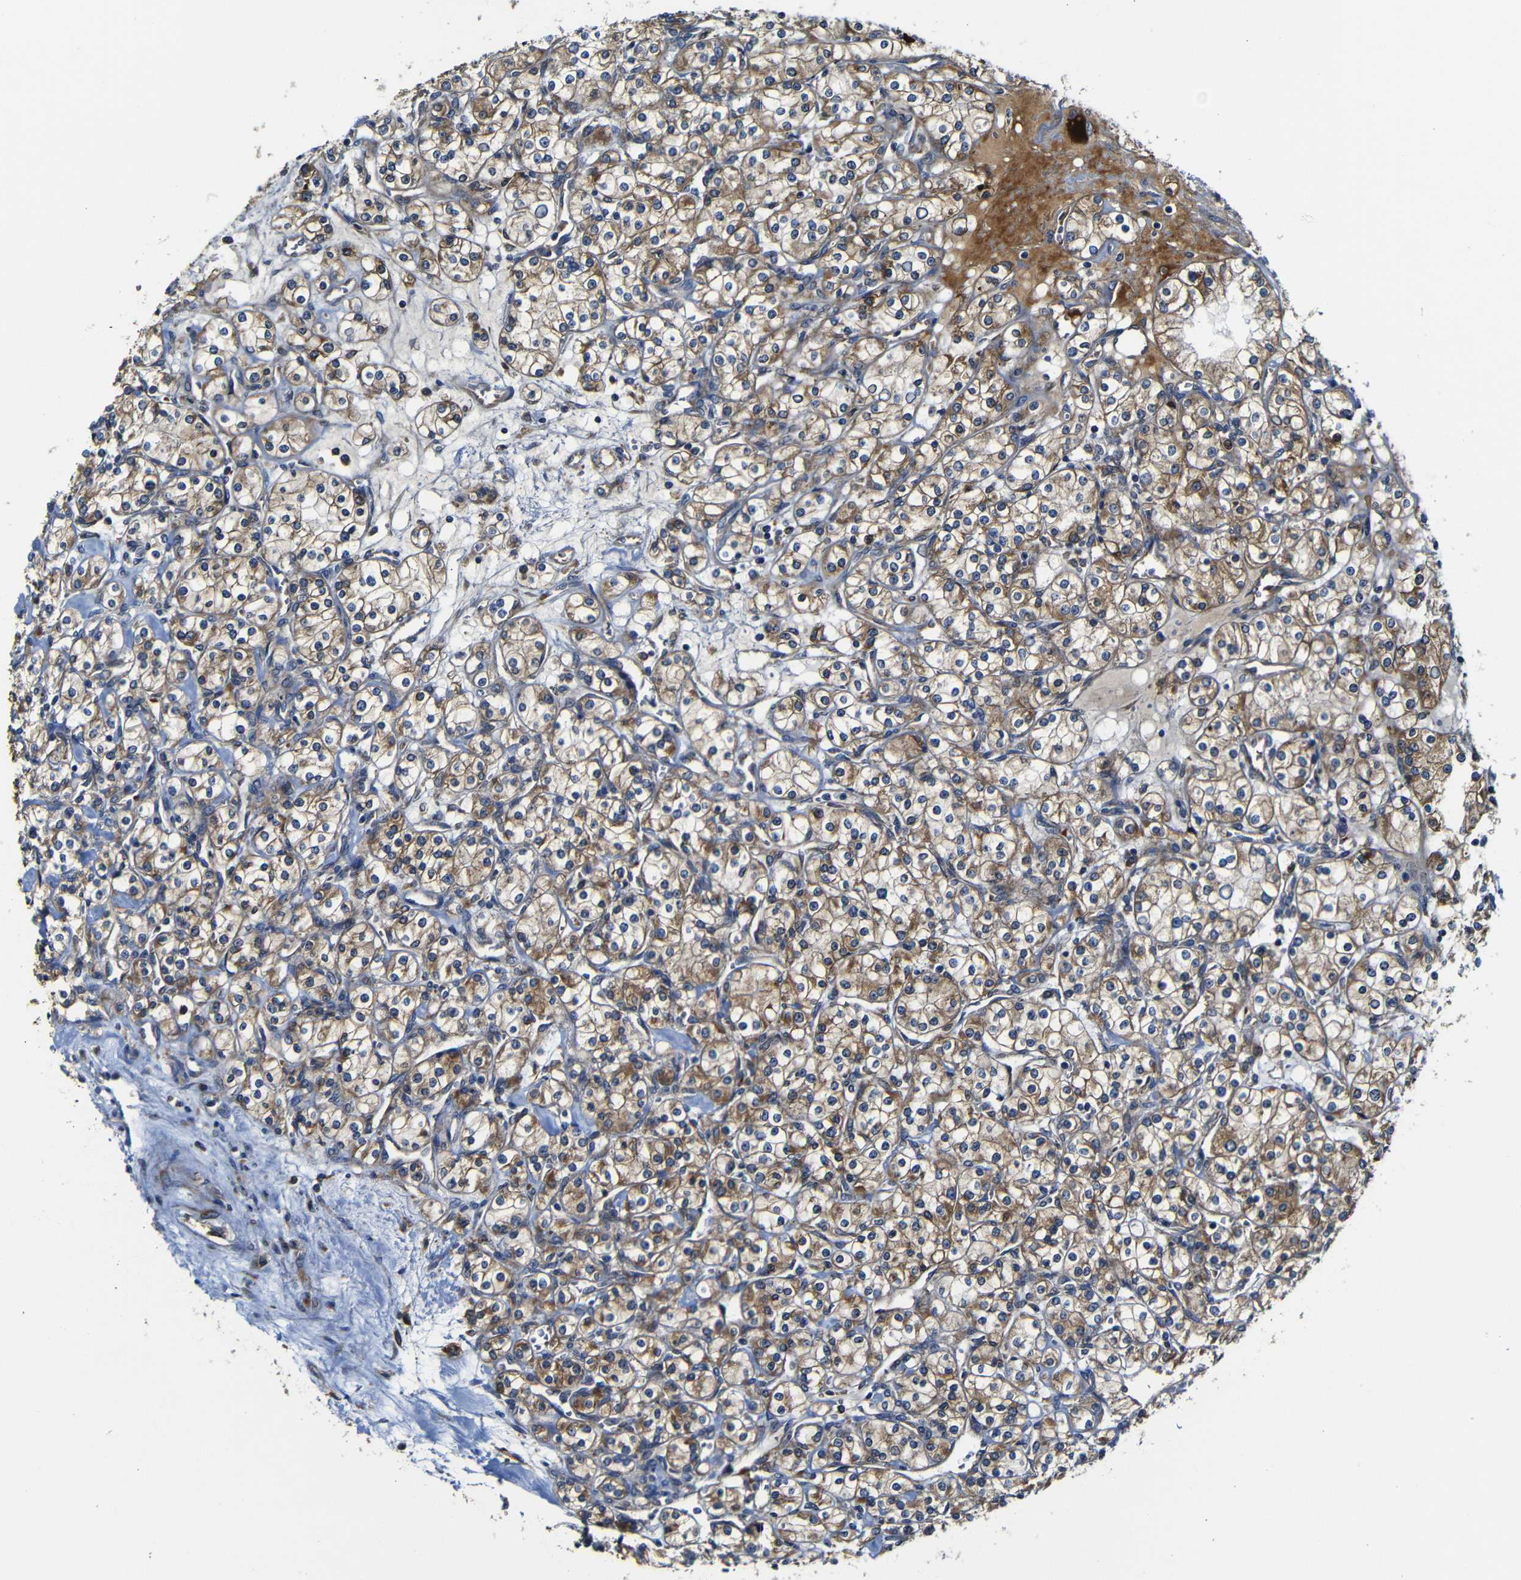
{"staining": {"intensity": "moderate", "quantity": ">75%", "location": "cytoplasmic/membranous"}, "tissue": "renal cancer", "cell_type": "Tumor cells", "image_type": "cancer", "snomed": [{"axis": "morphology", "description": "Adenocarcinoma, NOS"}, {"axis": "topography", "description": "Kidney"}], "caption": "Immunohistochemistry (DAB) staining of renal cancer (adenocarcinoma) reveals moderate cytoplasmic/membranous protein expression in about >75% of tumor cells.", "gene": "CLCC1", "patient": {"sex": "male", "age": 77}}